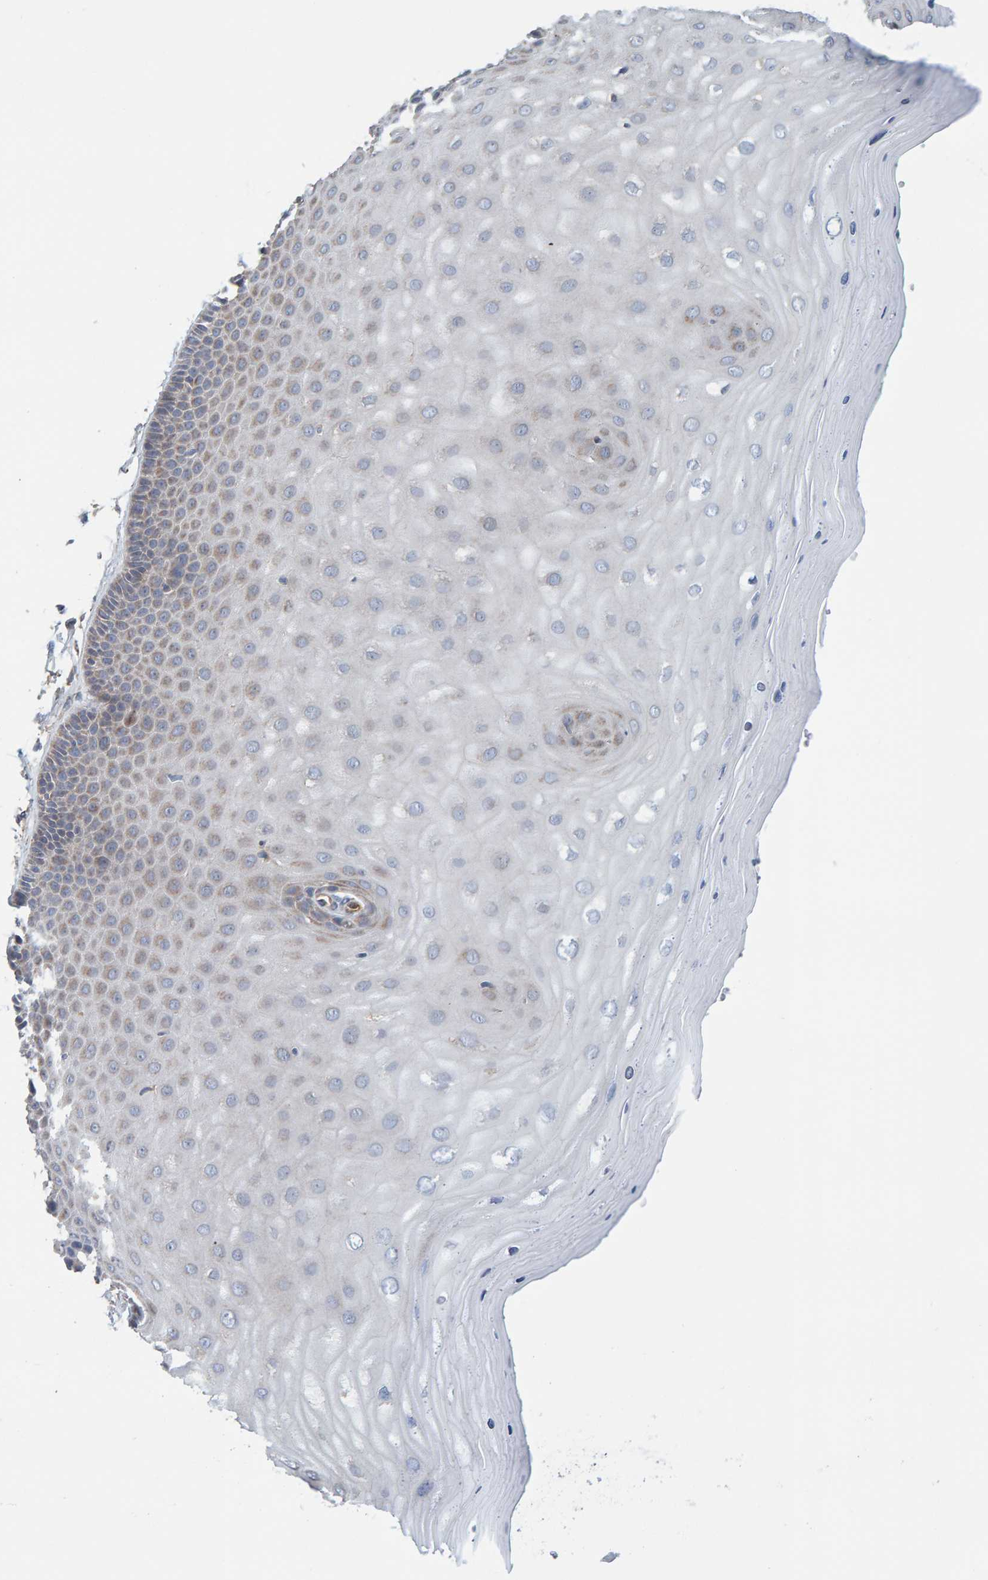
{"staining": {"intensity": "moderate", "quantity": ">75%", "location": "cytoplasmic/membranous"}, "tissue": "cervix", "cell_type": "Glandular cells", "image_type": "normal", "snomed": [{"axis": "morphology", "description": "Normal tissue, NOS"}, {"axis": "topography", "description": "Cervix"}], "caption": "An image of human cervix stained for a protein demonstrates moderate cytoplasmic/membranous brown staining in glandular cells. Nuclei are stained in blue.", "gene": "RGP1", "patient": {"sex": "female", "age": 55}}